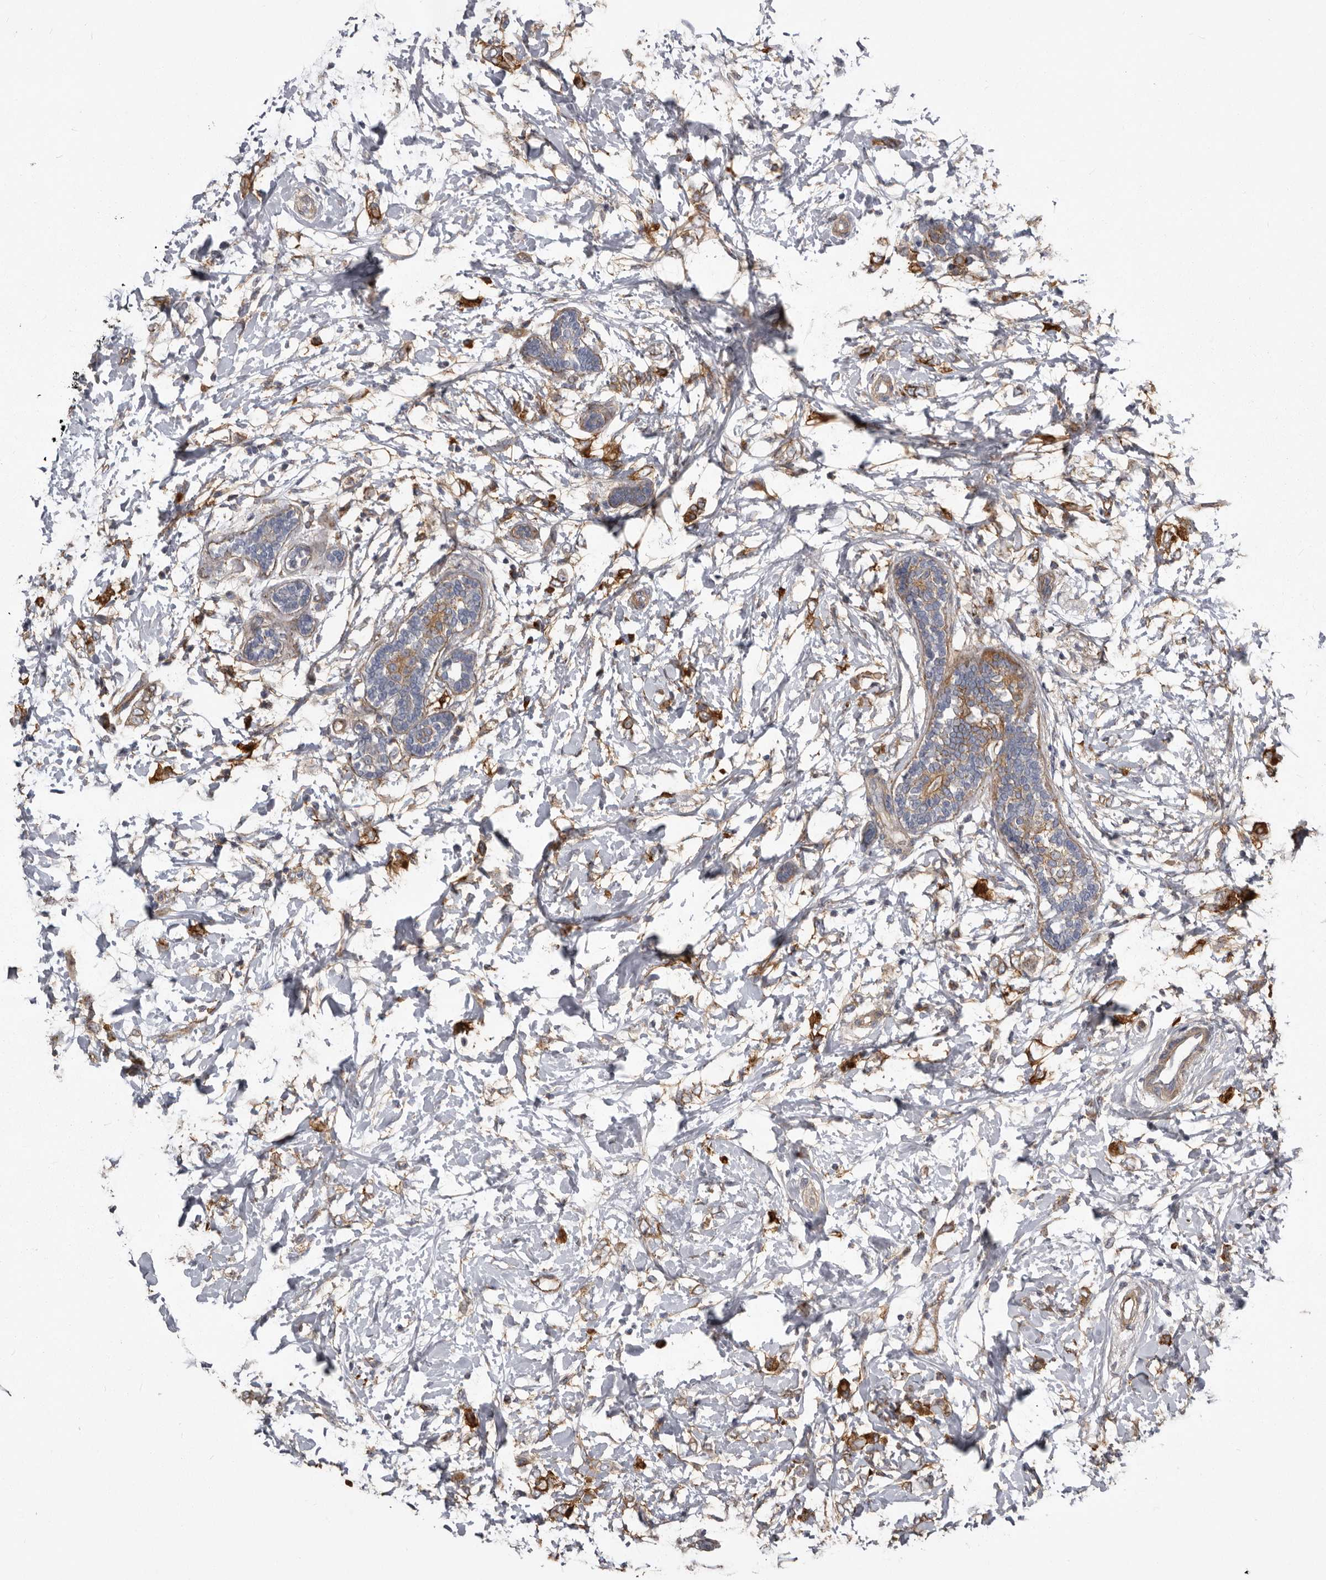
{"staining": {"intensity": "strong", "quantity": ">75%", "location": "cytoplasmic/membranous"}, "tissue": "breast cancer", "cell_type": "Tumor cells", "image_type": "cancer", "snomed": [{"axis": "morphology", "description": "Normal tissue, NOS"}, {"axis": "morphology", "description": "Lobular carcinoma"}, {"axis": "topography", "description": "Breast"}], "caption": "Strong cytoplasmic/membranous protein positivity is identified in approximately >75% of tumor cells in lobular carcinoma (breast).", "gene": "ENAH", "patient": {"sex": "female", "age": 47}}